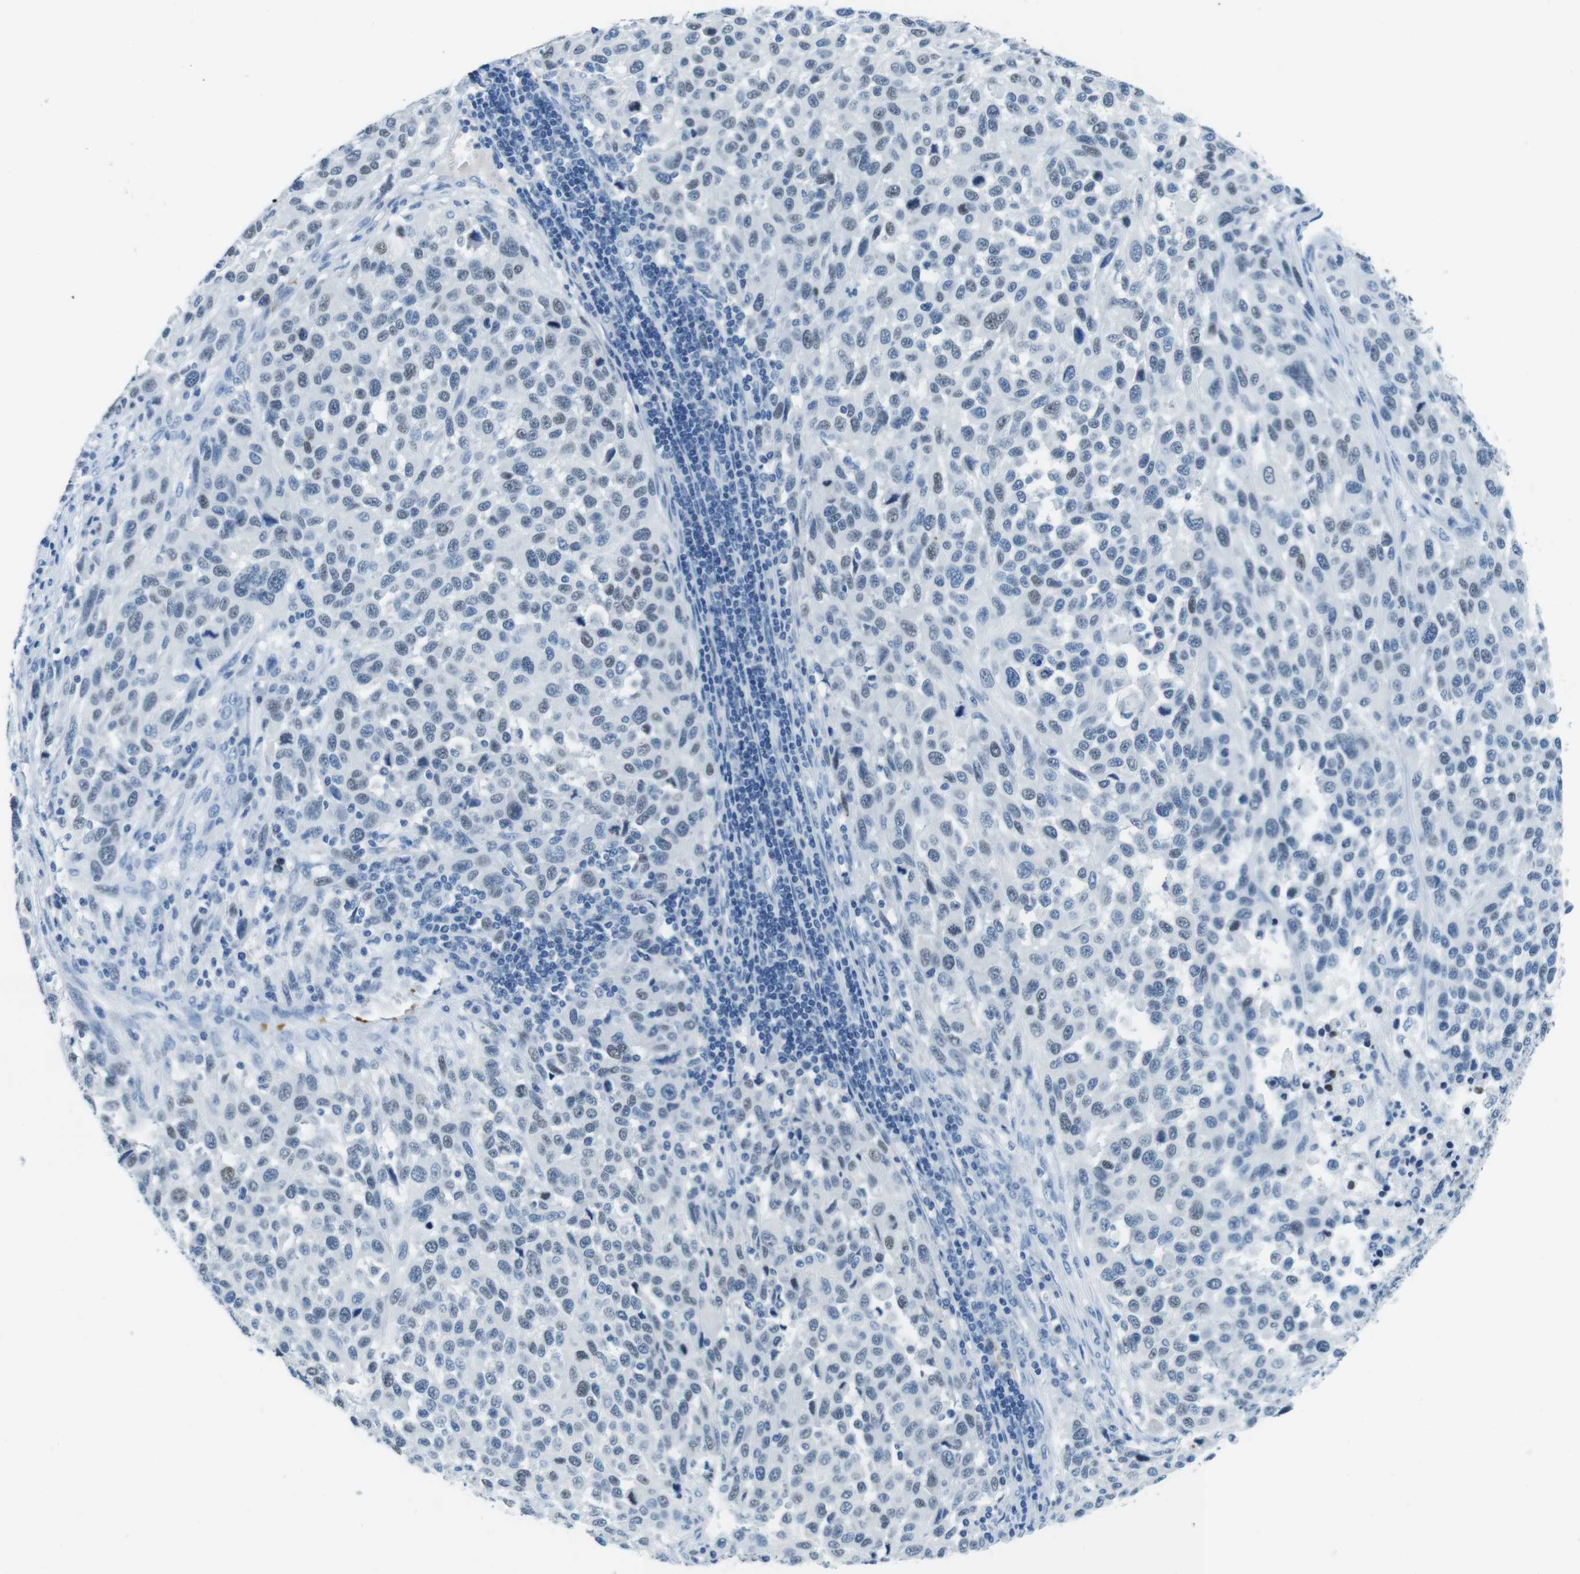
{"staining": {"intensity": "negative", "quantity": "none", "location": "none"}, "tissue": "melanoma", "cell_type": "Tumor cells", "image_type": "cancer", "snomed": [{"axis": "morphology", "description": "Malignant melanoma, Metastatic site"}, {"axis": "topography", "description": "Lymph node"}], "caption": "Human malignant melanoma (metastatic site) stained for a protein using immunohistochemistry (IHC) exhibits no expression in tumor cells.", "gene": "TFAP2C", "patient": {"sex": "male", "age": 61}}